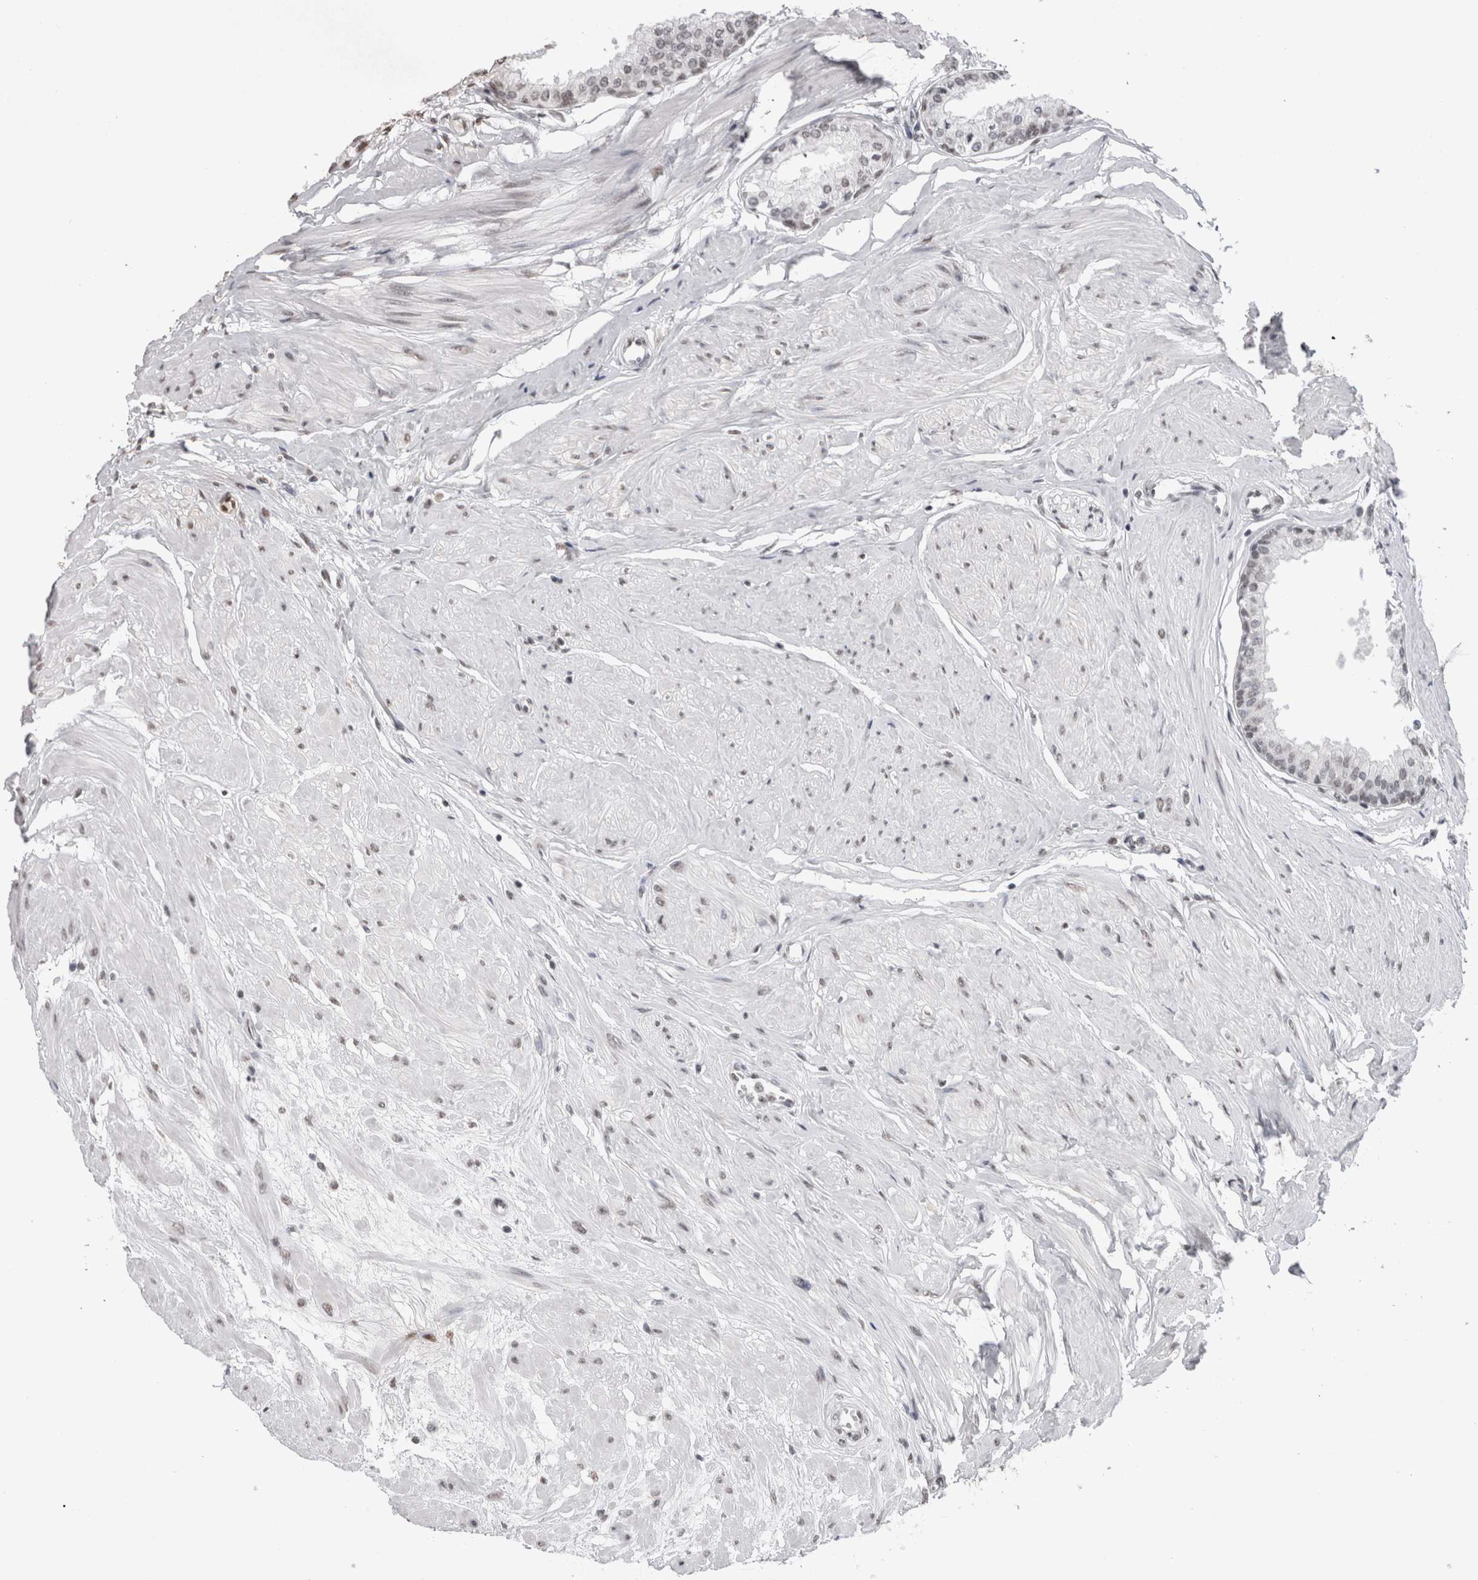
{"staining": {"intensity": "moderate", "quantity": ">75%", "location": "nuclear"}, "tissue": "seminal vesicle", "cell_type": "Glandular cells", "image_type": "normal", "snomed": [{"axis": "morphology", "description": "Normal tissue, NOS"}, {"axis": "topography", "description": "Prostate"}, {"axis": "topography", "description": "Seminal veicle"}], "caption": "Glandular cells demonstrate medium levels of moderate nuclear expression in approximately >75% of cells in benign seminal vesicle.", "gene": "SMC1A", "patient": {"sex": "male", "age": 60}}